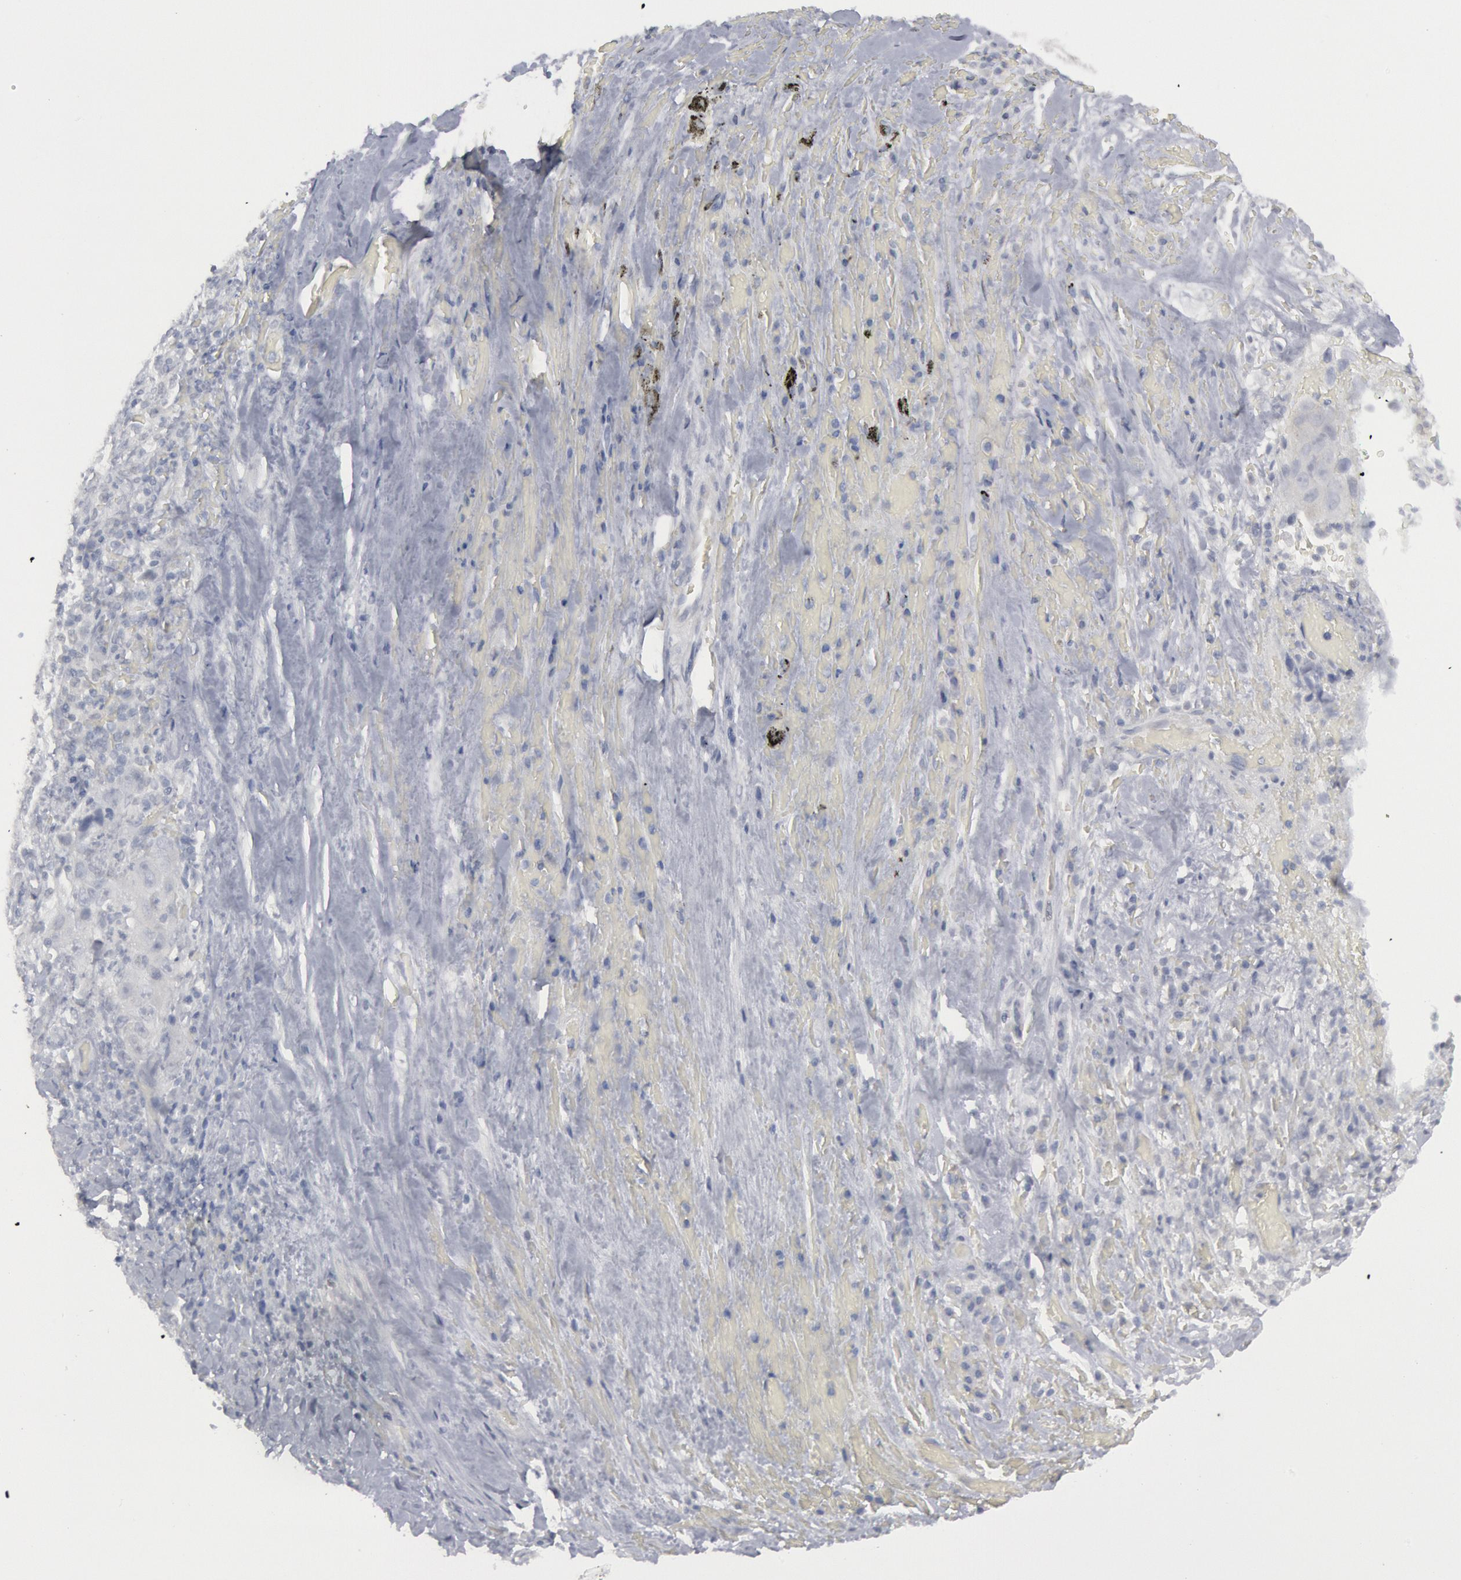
{"staining": {"intensity": "negative", "quantity": "none", "location": "none"}, "tissue": "lung cancer", "cell_type": "Tumor cells", "image_type": "cancer", "snomed": [{"axis": "morphology", "description": "Squamous cell carcinoma, NOS"}, {"axis": "topography", "description": "Lung"}], "caption": "Immunohistochemical staining of human lung cancer (squamous cell carcinoma) demonstrates no significant positivity in tumor cells.", "gene": "DMC1", "patient": {"sex": "male", "age": 64}}